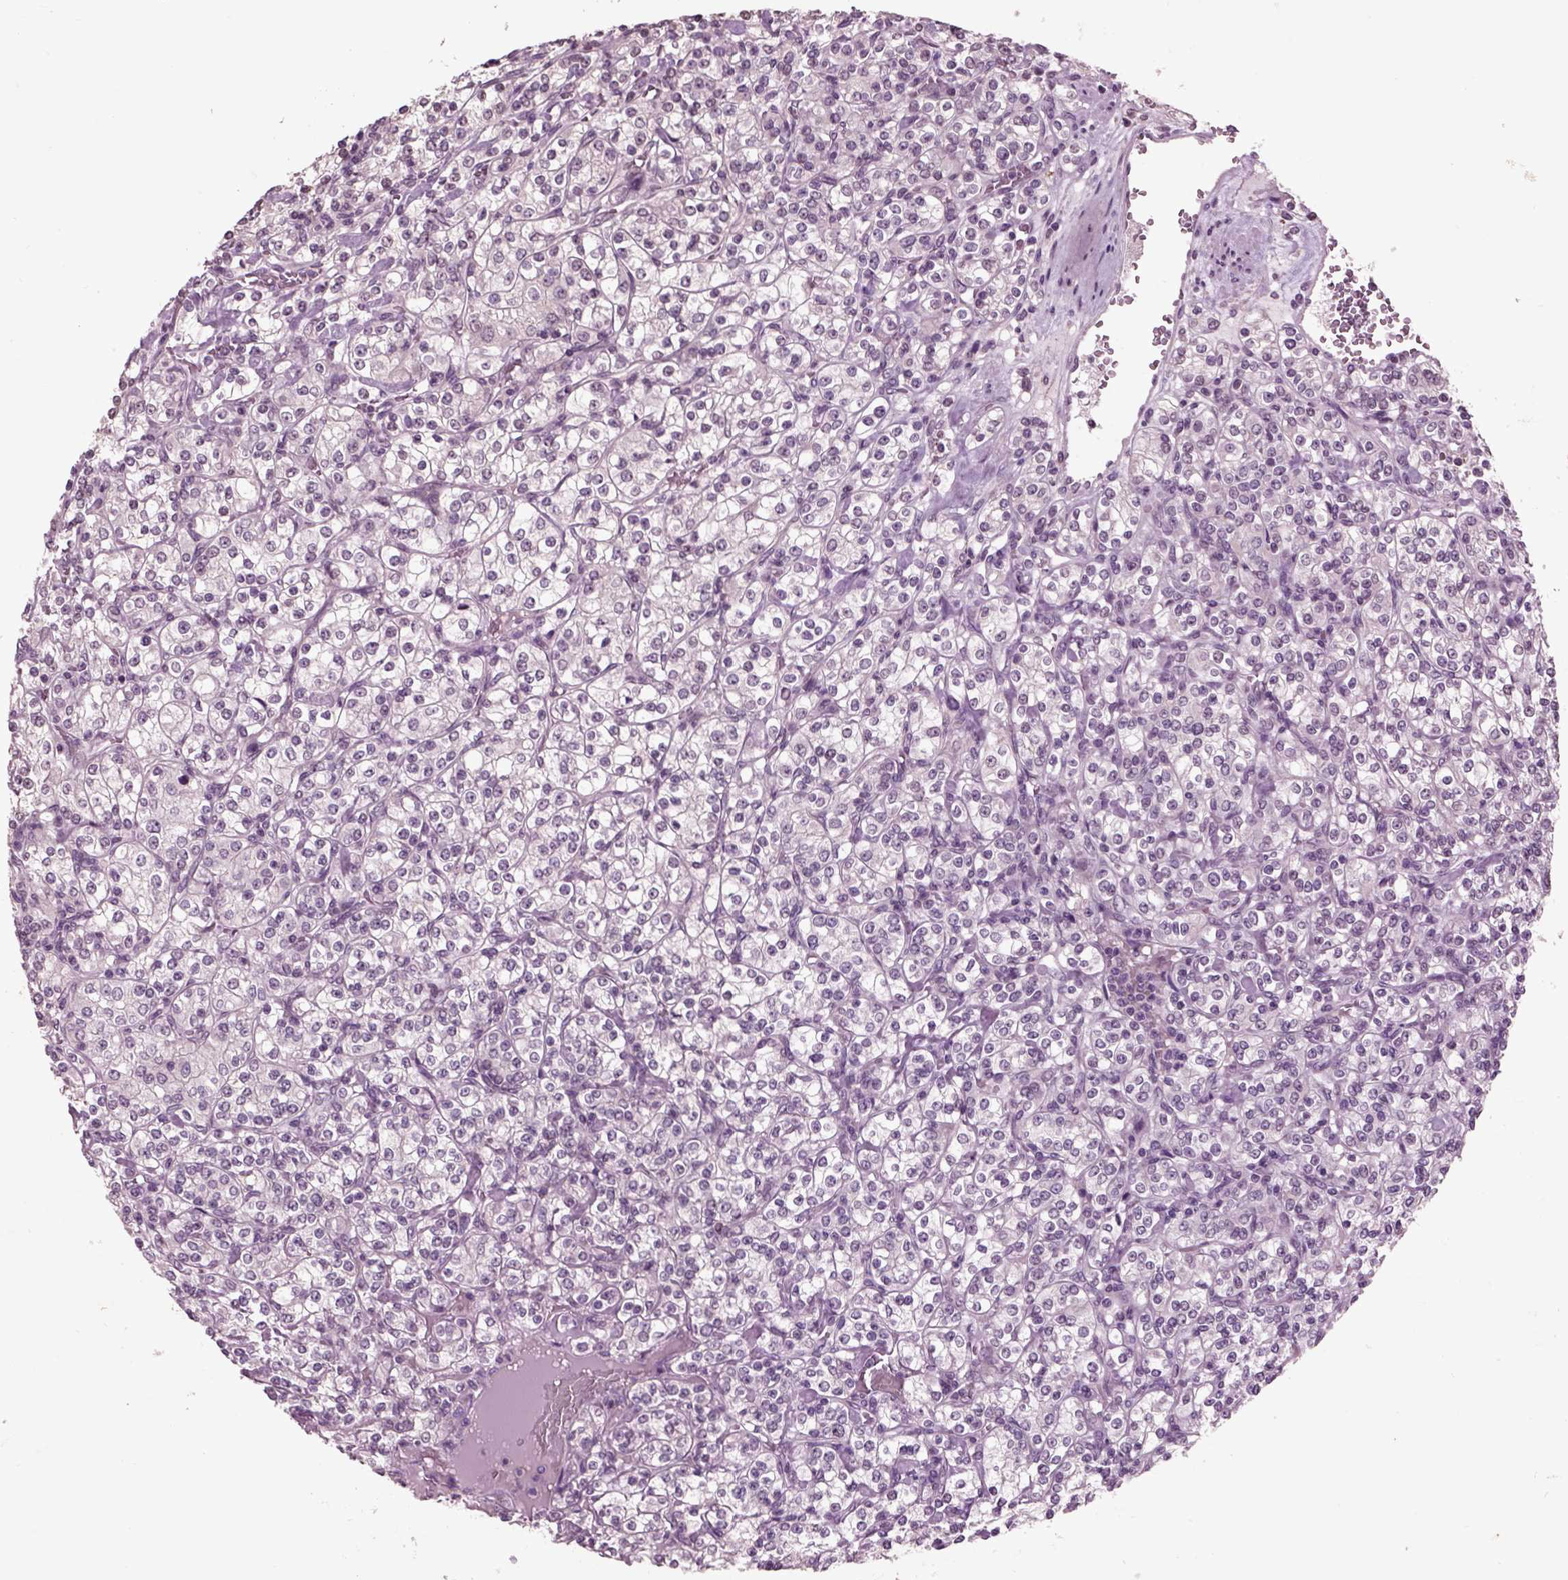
{"staining": {"intensity": "negative", "quantity": "none", "location": "none"}, "tissue": "renal cancer", "cell_type": "Tumor cells", "image_type": "cancer", "snomed": [{"axis": "morphology", "description": "Adenocarcinoma, NOS"}, {"axis": "topography", "description": "Kidney"}], "caption": "An immunohistochemistry micrograph of renal adenocarcinoma is shown. There is no staining in tumor cells of renal adenocarcinoma. The staining was performed using DAB (3,3'-diaminobenzidine) to visualize the protein expression in brown, while the nuclei were stained in blue with hematoxylin (Magnification: 20x).", "gene": "CHGB", "patient": {"sex": "male", "age": 77}}